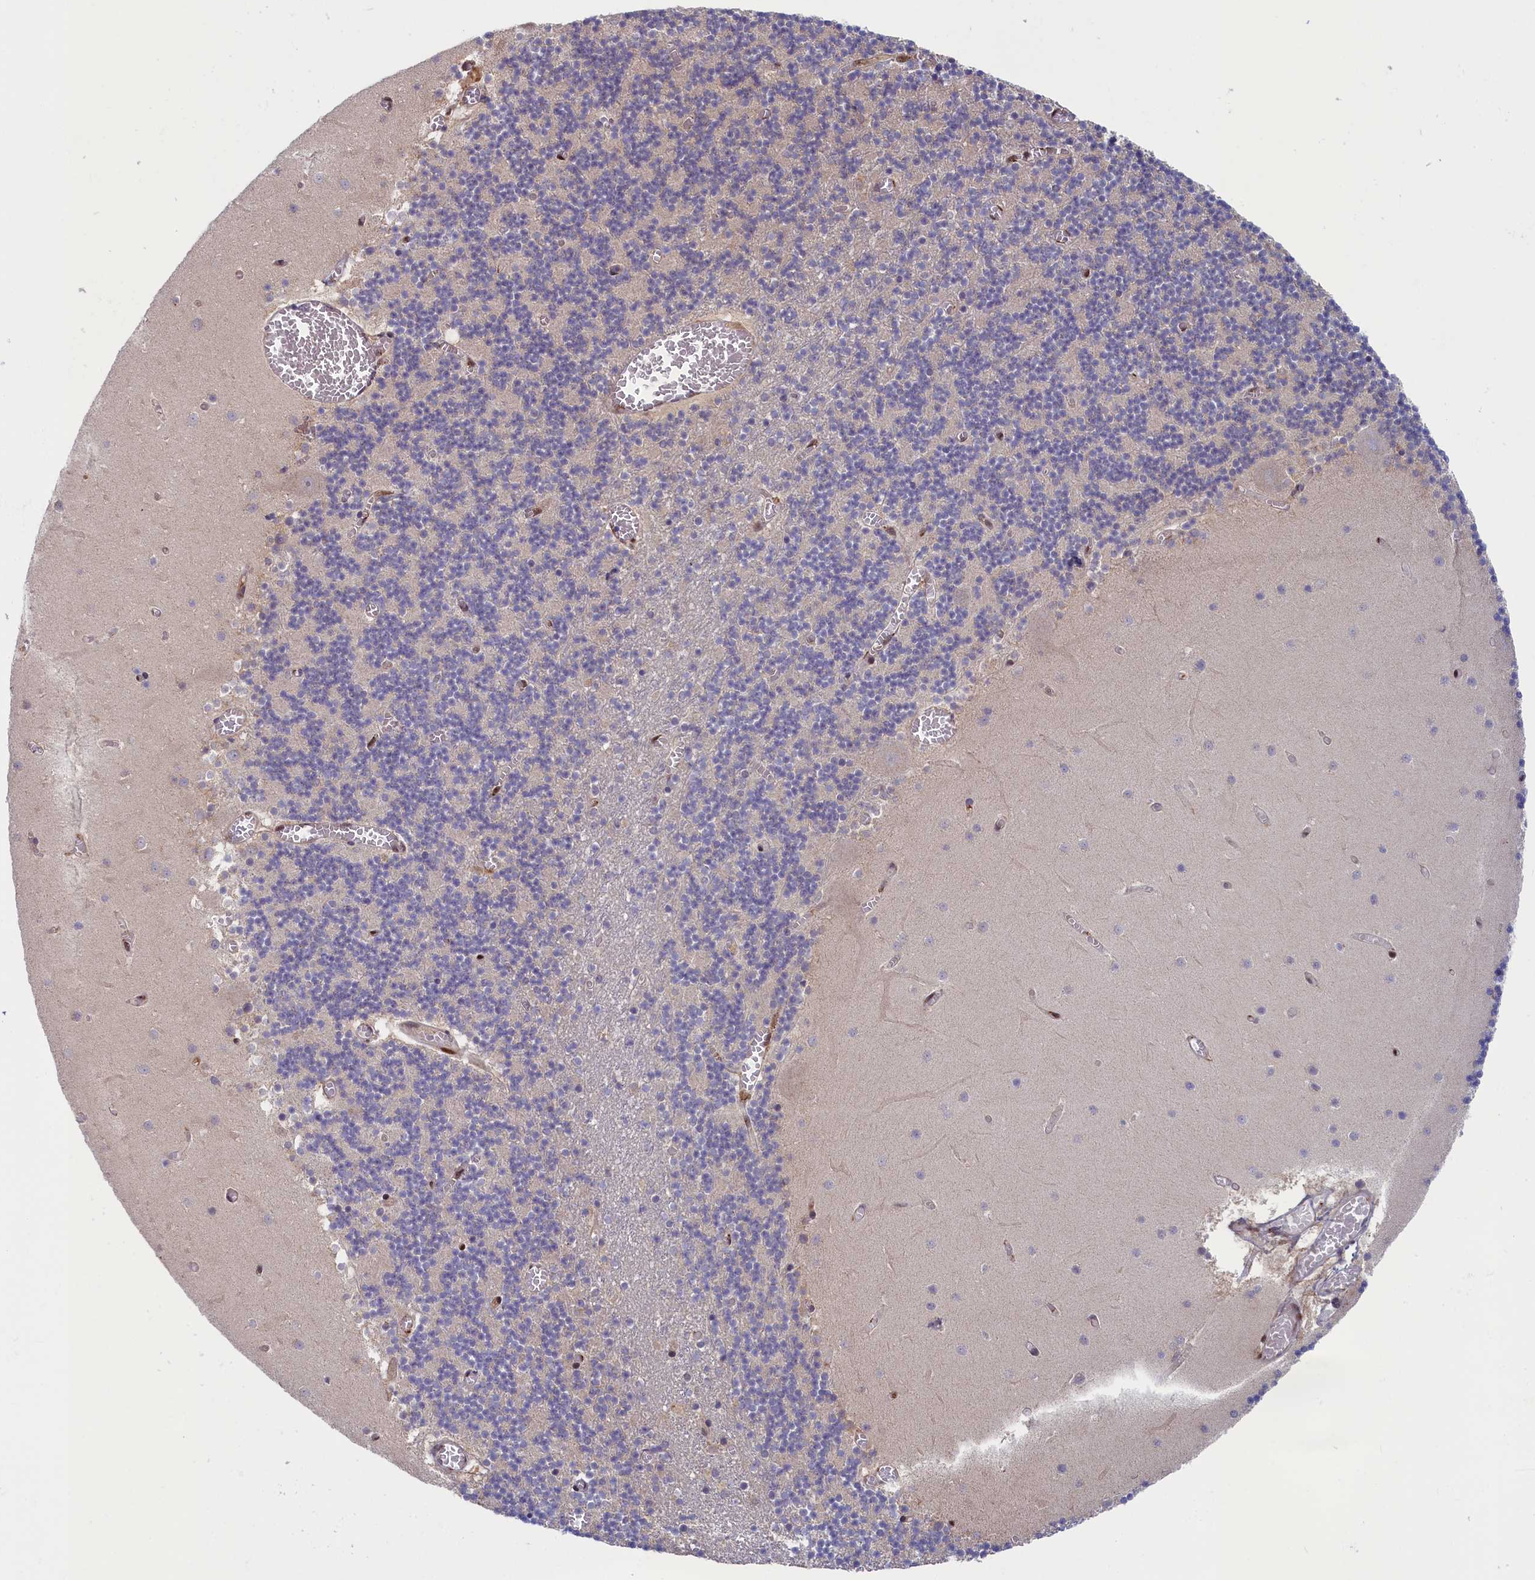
{"staining": {"intensity": "negative", "quantity": "none", "location": "none"}, "tissue": "cerebellum", "cell_type": "Cells in granular layer", "image_type": "normal", "snomed": [{"axis": "morphology", "description": "Normal tissue, NOS"}, {"axis": "topography", "description": "Cerebellum"}], "caption": "Cells in granular layer show no significant protein expression in normal cerebellum. (DAB immunohistochemistry, high magnification).", "gene": "CHST12", "patient": {"sex": "female", "age": 28}}